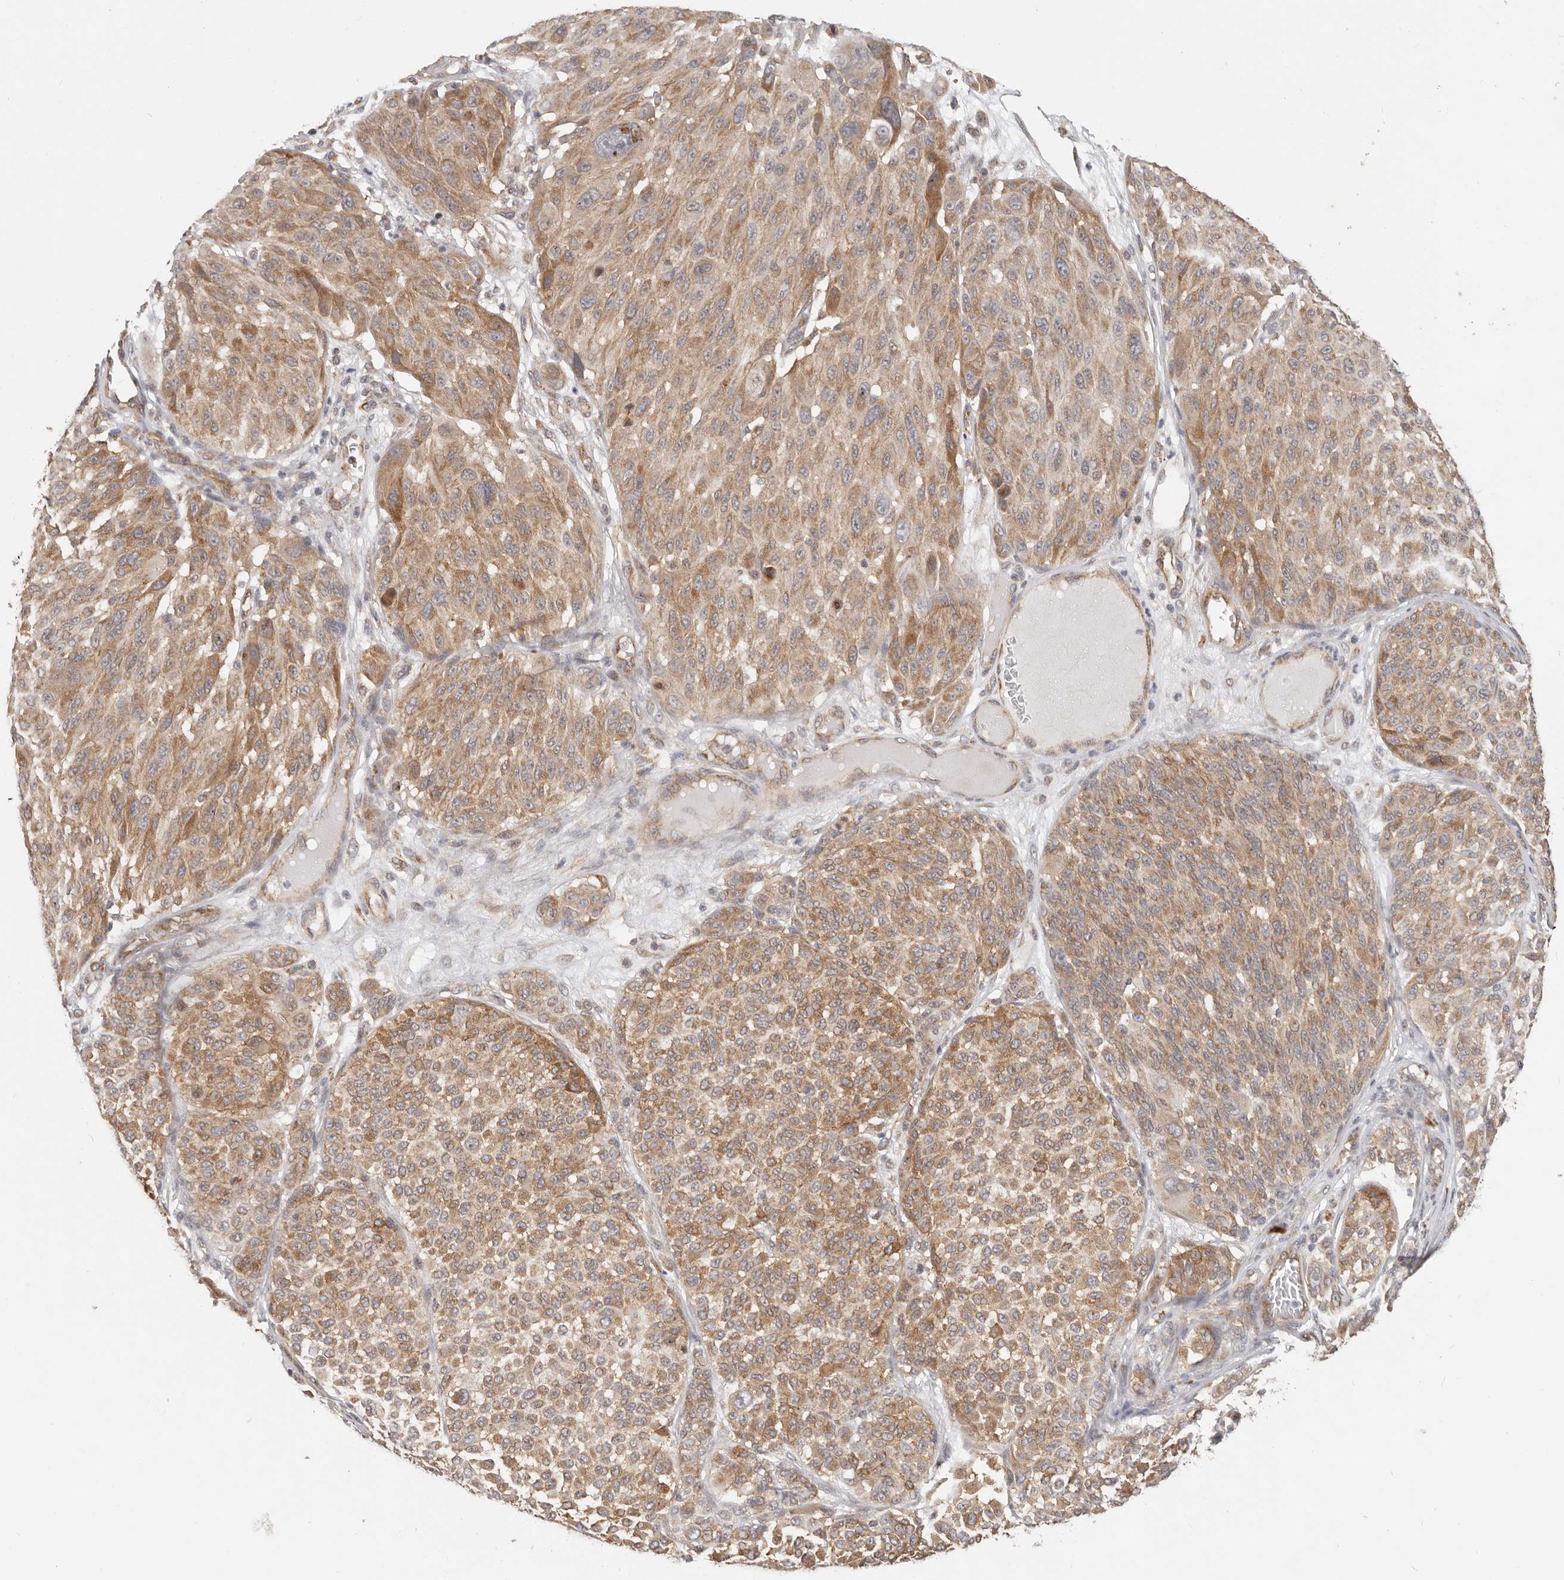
{"staining": {"intensity": "moderate", "quantity": ">75%", "location": "cytoplasmic/membranous"}, "tissue": "melanoma", "cell_type": "Tumor cells", "image_type": "cancer", "snomed": [{"axis": "morphology", "description": "Malignant melanoma, NOS"}, {"axis": "topography", "description": "Skin"}], "caption": "The photomicrograph exhibits a brown stain indicating the presence of a protein in the cytoplasmic/membranous of tumor cells in melanoma. (DAB = brown stain, brightfield microscopy at high magnification).", "gene": "USP49", "patient": {"sex": "male", "age": 83}}